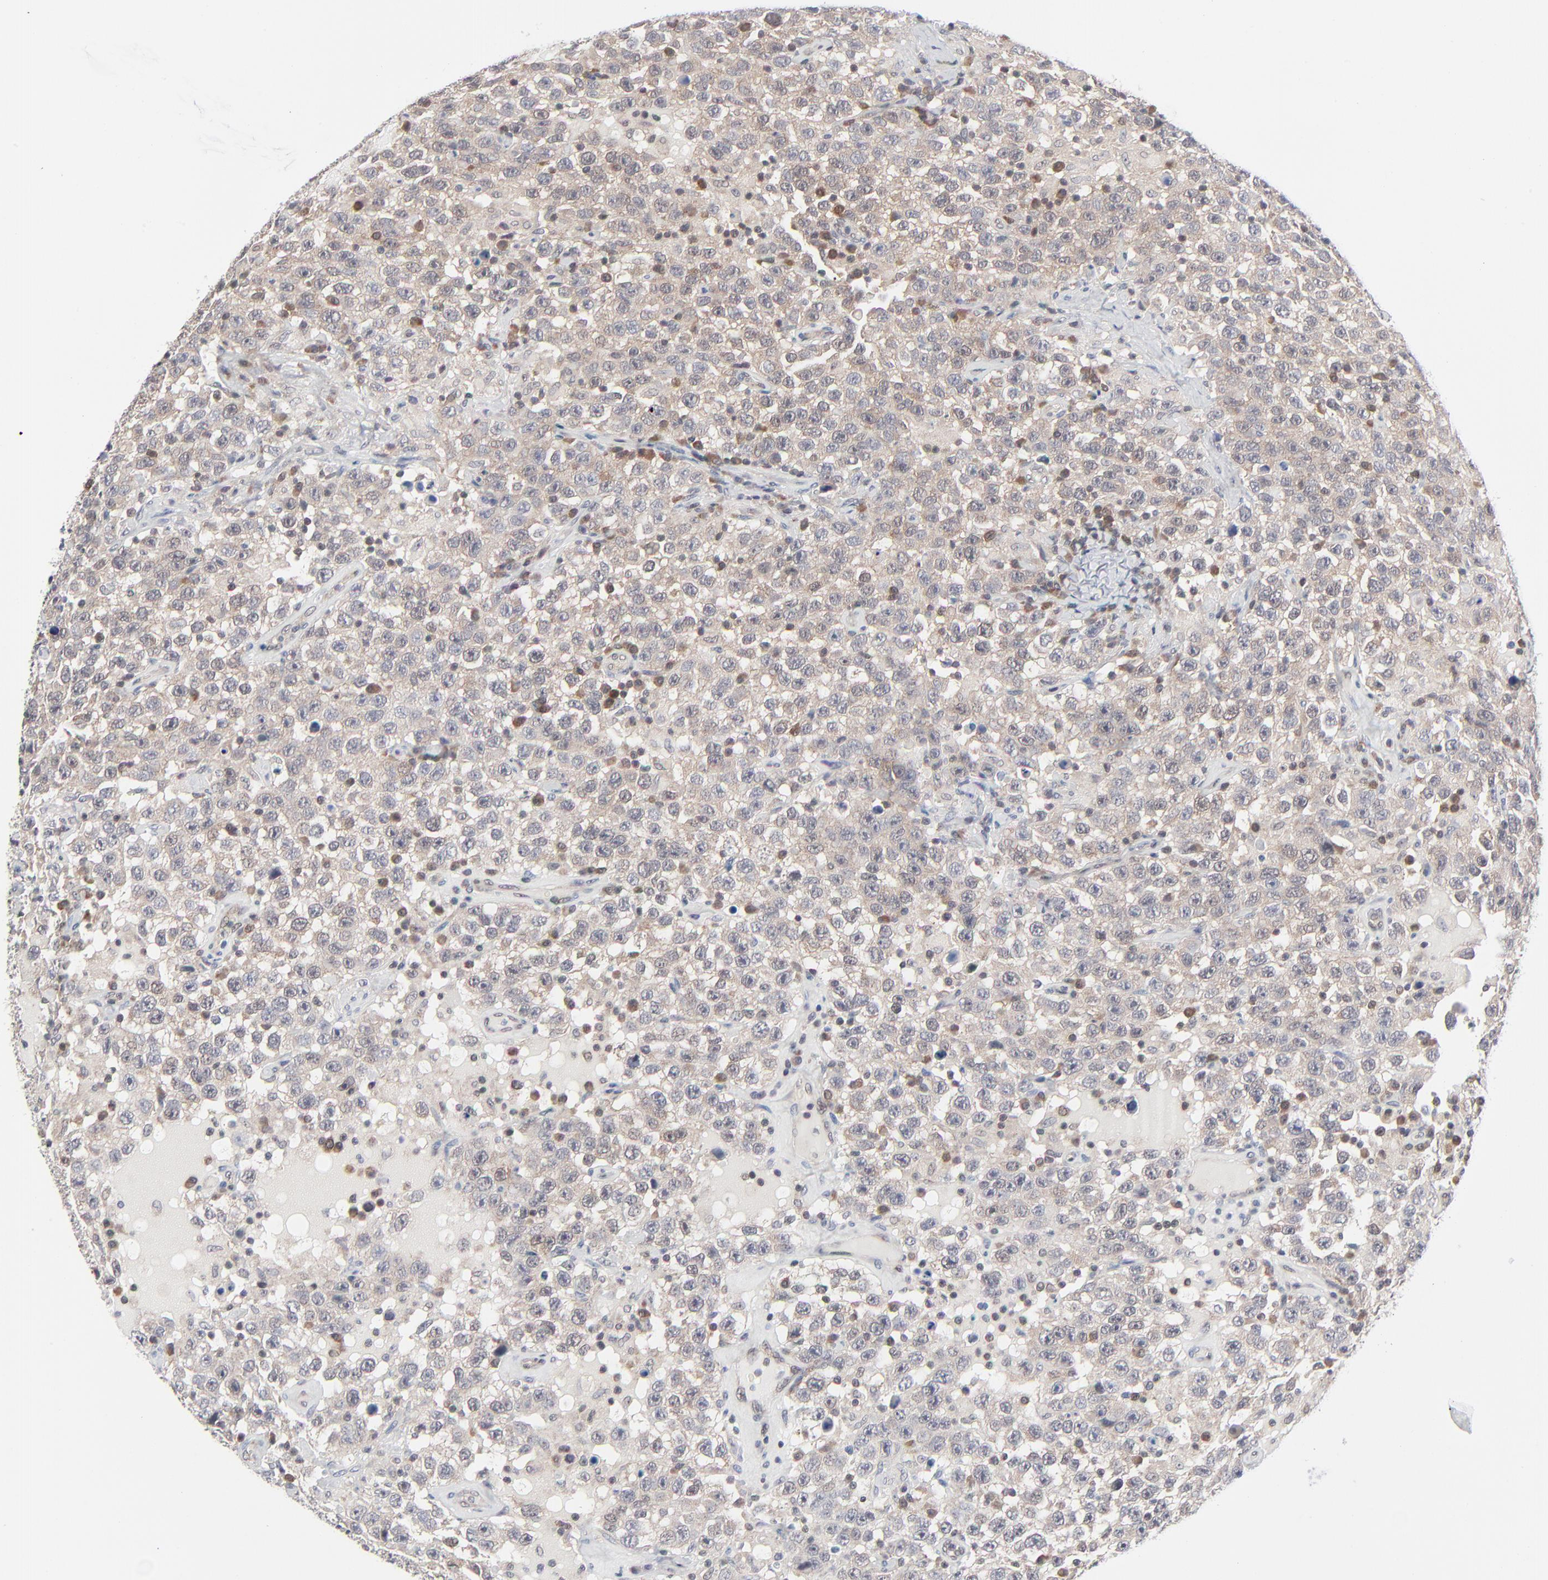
{"staining": {"intensity": "weak", "quantity": "25%-75%", "location": "cytoplasmic/membranous"}, "tissue": "testis cancer", "cell_type": "Tumor cells", "image_type": "cancer", "snomed": [{"axis": "morphology", "description": "Seminoma, NOS"}, {"axis": "topography", "description": "Testis"}], "caption": "Weak cytoplasmic/membranous positivity for a protein is seen in about 25%-75% of tumor cells of seminoma (testis) using immunohistochemistry (IHC).", "gene": "RPS6KB1", "patient": {"sex": "male", "age": 41}}